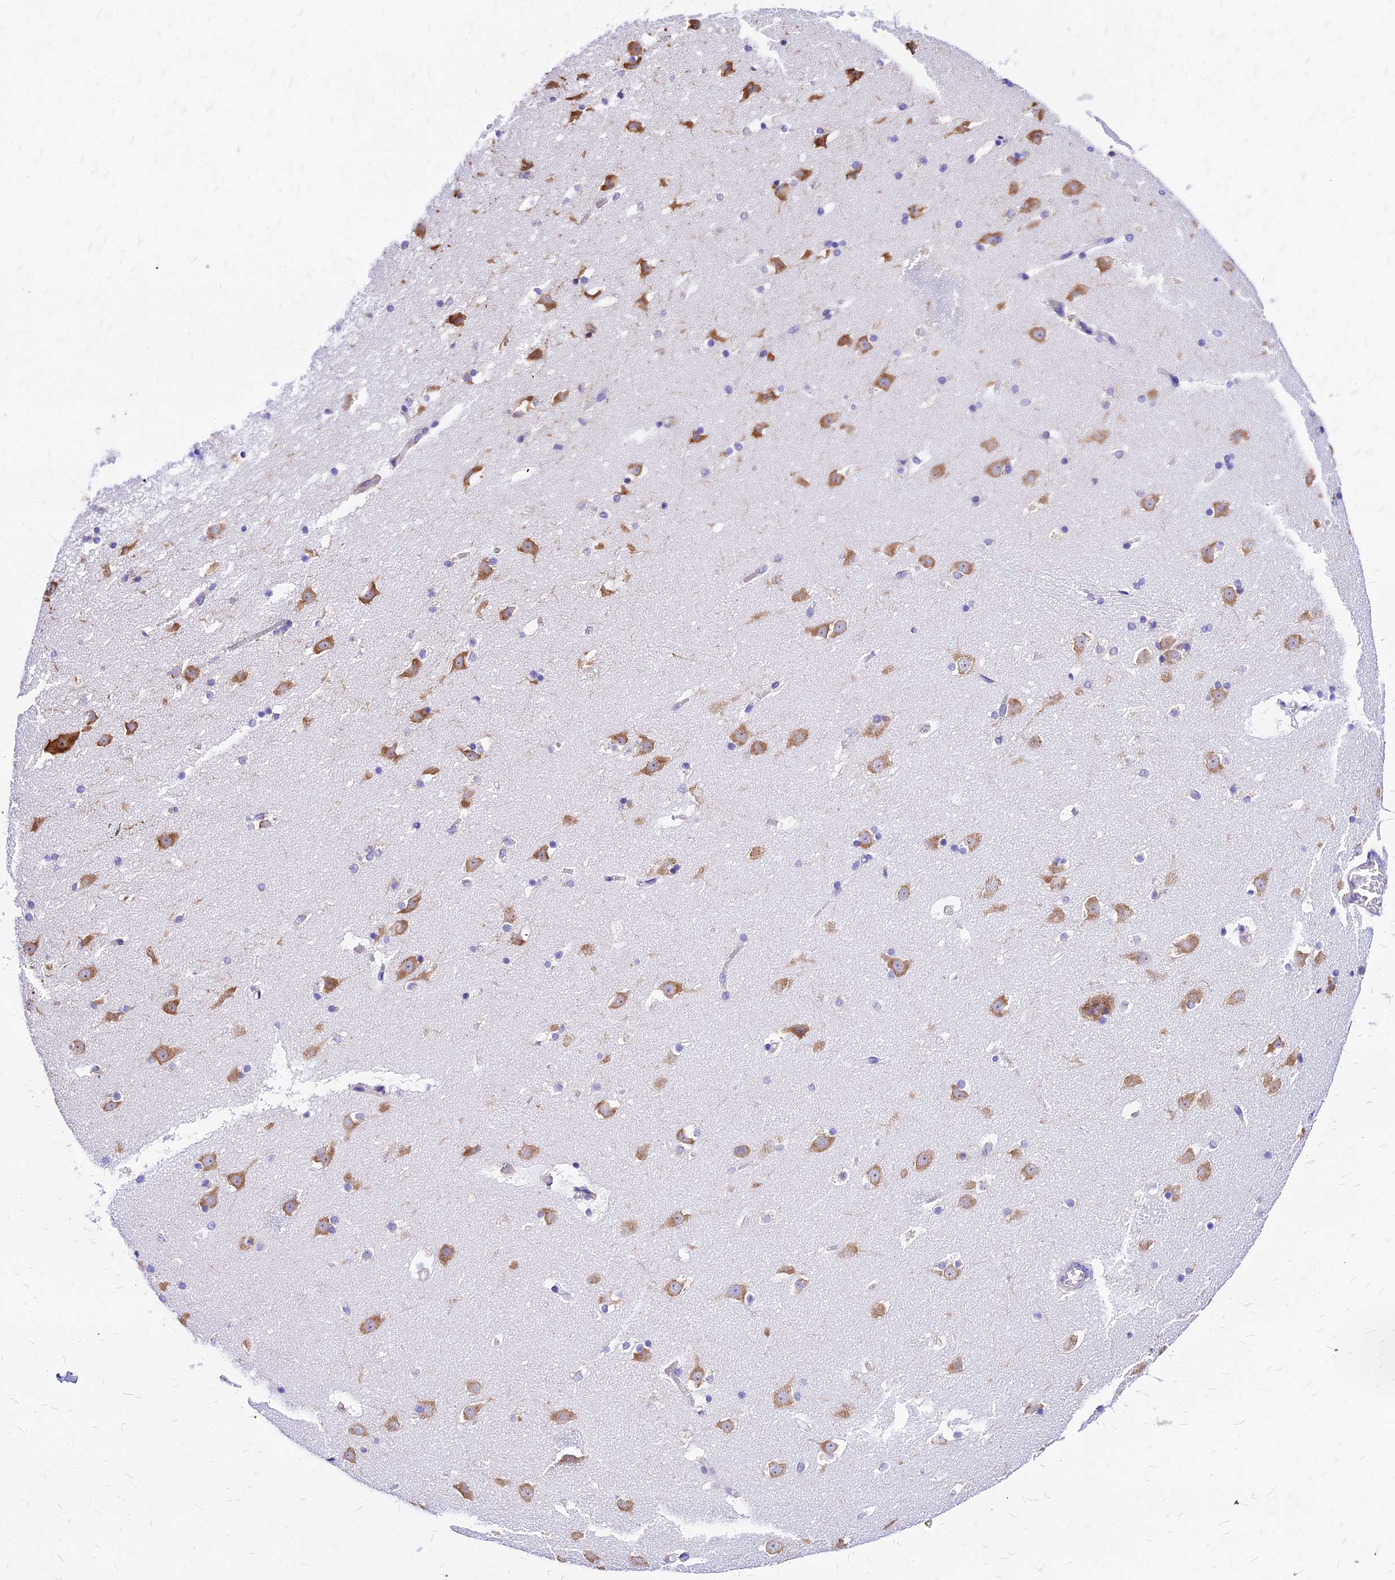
{"staining": {"intensity": "moderate", "quantity": "<25%", "location": "cytoplasmic/membranous"}, "tissue": "caudate", "cell_type": "Glial cells", "image_type": "normal", "snomed": [{"axis": "morphology", "description": "Normal tissue, NOS"}, {"axis": "topography", "description": "Lateral ventricle wall"}], "caption": "Immunohistochemistry (IHC) histopathology image of benign caudate: caudate stained using IHC reveals low levels of moderate protein expression localized specifically in the cytoplasmic/membranous of glial cells, appearing as a cytoplasmic/membranous brown color.", "gene": "RPL19", "patient": {"sex": "male", "age": 45}}